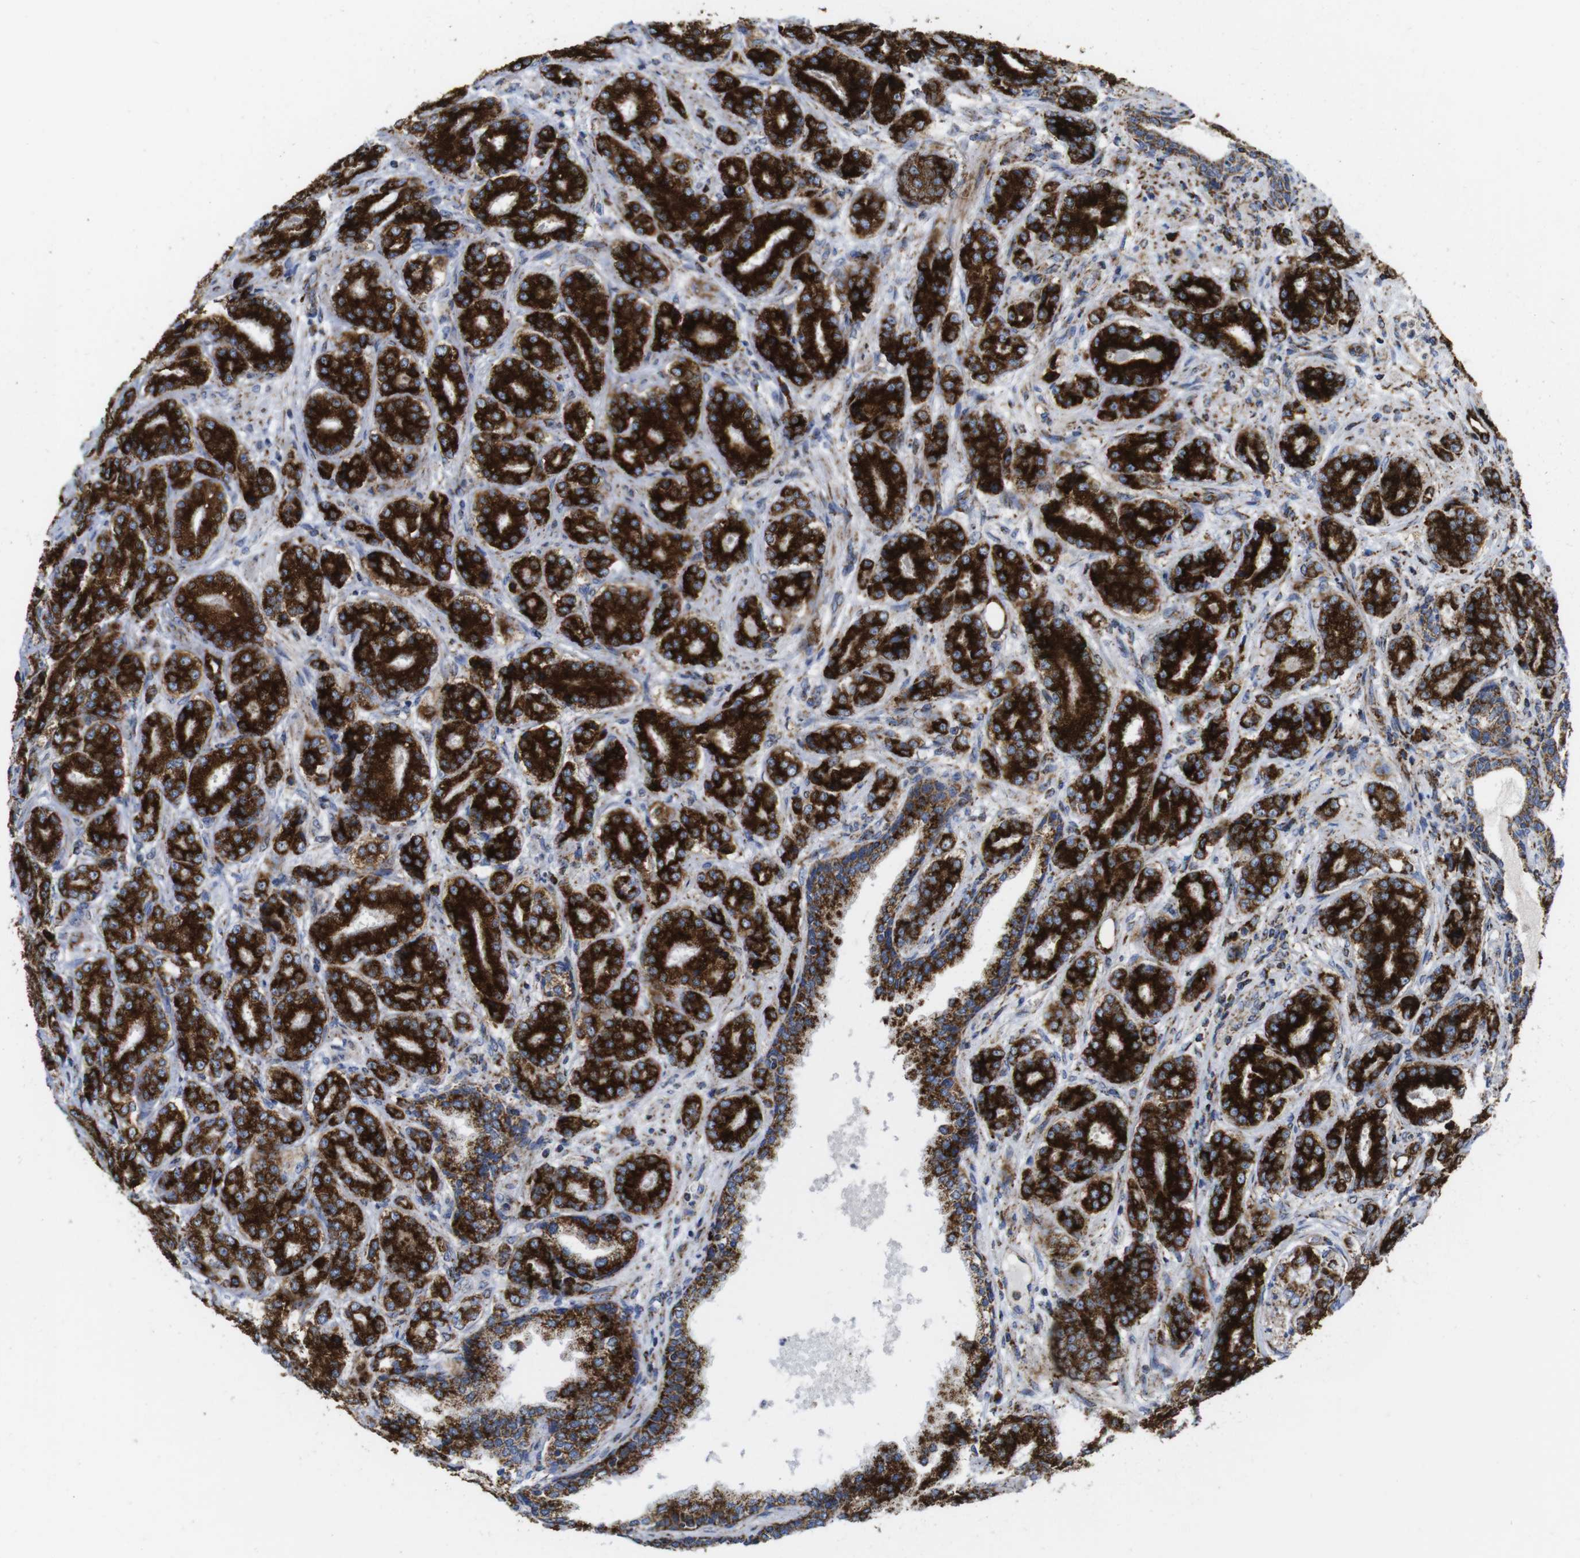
{"staining": {"intensity": "strong", "quantity": ">75%", "location": "cytoplasmic/membranous"}, "tissue": "prostate cancer", "cell_type": "Tumor cells", "image_type": "cancer", "snomed": [{"axis": "morphology", "description": "Adenocarcinoma, High grade"}, {"axis": "topography", "description": "Prostate"}], "caption": "Protein staining of prostate cancer (adenocarcinoma (high-grade)) tissue reveals strong cytoplasmic/membranous positivity in about >75% of tumor cells.", "gene": "TMEM192", "patient": {"sex": "male", "age": 61}}